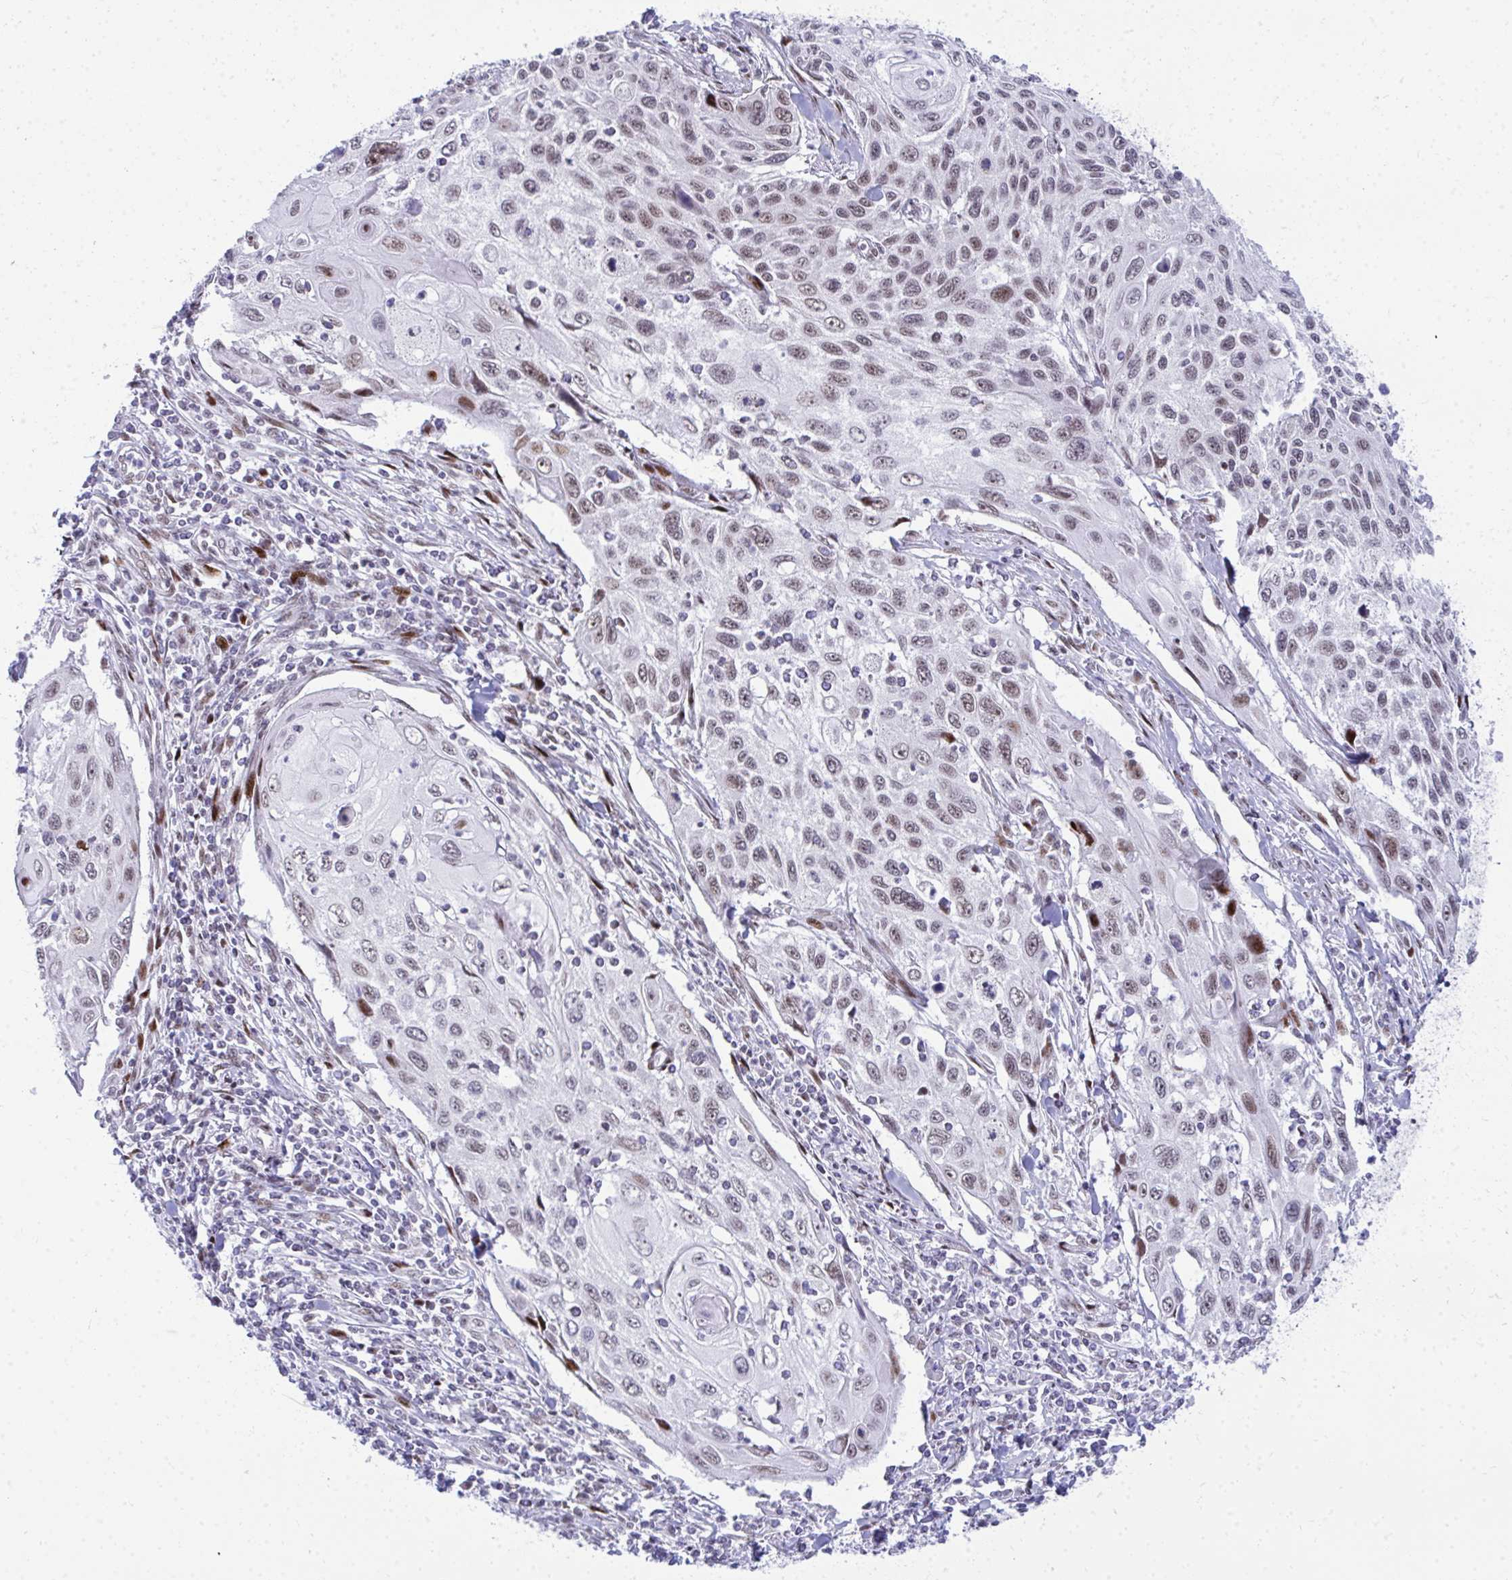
{"staining": {"intensity": "moderate", "quantity": ">75%", "location": "nuclear"}, "tissue": "cervical cancer", "cell_type": "Tumor cells", "image_type": "cancer", "snomed": [{"axis": "morphology", "description": "Squamous cell carcinoma, NOS"}, {"axis": "topography", "description": "Cervix"}], "caption": "Protein expression by immunohistochemistry (IHC) reveals moderate nuclear staining in about >75% of tumor cells in squamous cell carcinoma (cervical).", "gene": "GLDN", "patient": {"sex": "female", "age": 70}}